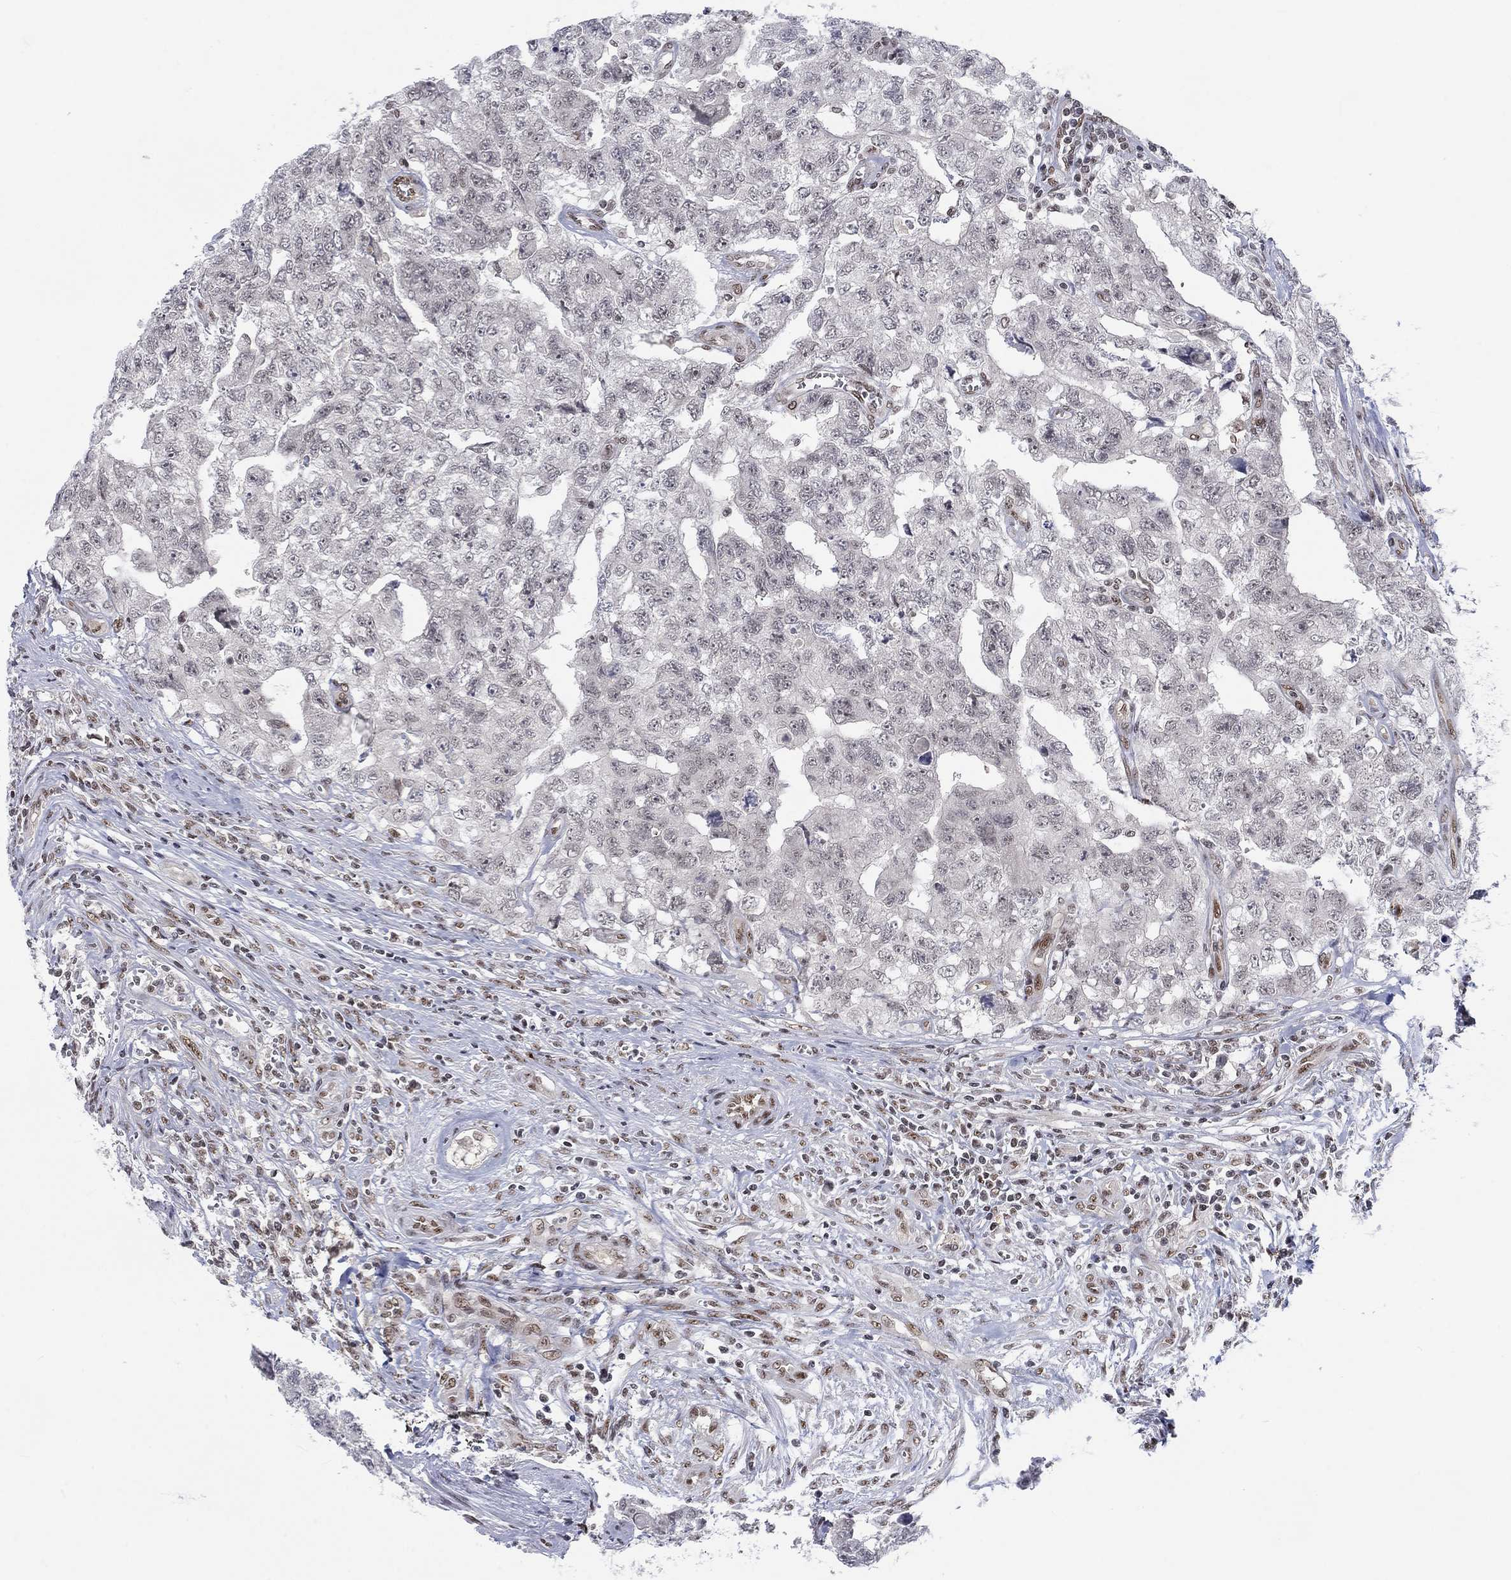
{"staining": {"intensity": "negative", "quantity": "none", "location": "none"}, "tissue": "testis cancer", "cell_type": "Tumor cells", "image_type": "cancer", "snomed": [{"axis": "morphology", "description": "Carcinoma, Embryonal, NOS"}, {"axis": "topography", "description": "Testis"}], "caption": "IHC of embryonal carcinoma (testis) exhibits no positivity in tumor cells. (Brightfield microscopy of DAB (3,3'-diaminobenzidine) immunohistochemistry (IHC) at high magnification).", "gene": "FYTTD1", "patient": {"sex": "male", "age": 24}}